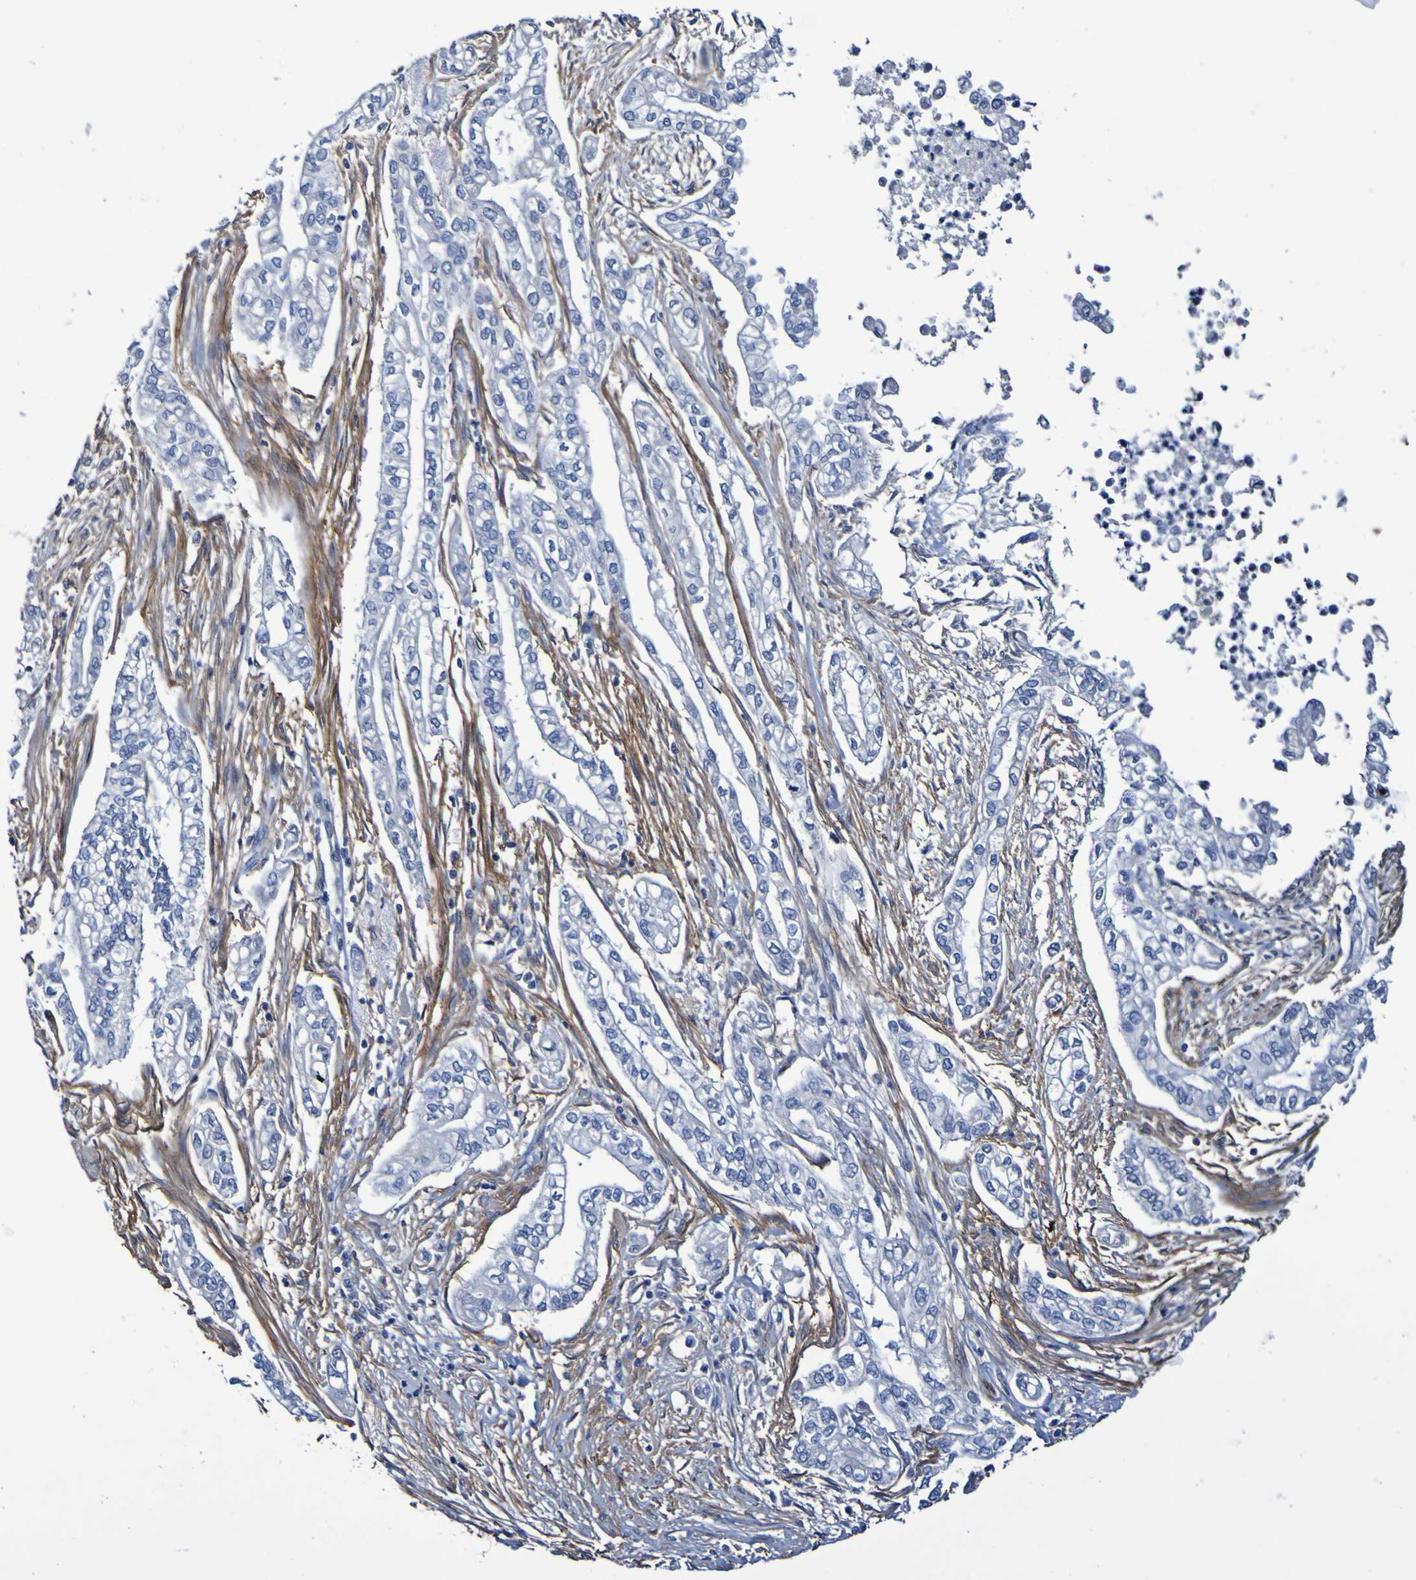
{"staining": {"intensity": "negative", "quantity": "none", "location": "none"}, "tissue": "pancreatic cancer", "cell_type": "Tumor cells", "image_type": "cancer", "snomed": [{"axis": "morphology", "description": "Normal tissue, NOS"}, {"axis": "topography", "description": "Pancreas"}], "caption": "An immunohistochemistry (IHC) histopathology image of pancreatic cancer is shown. There is no staining in tumor cells of pancreatic cancer. (Stains: DAB immunohistochemistry (IHC) with hematoxylin counter stain, Microscopy: brightfield microscopy at high magnification).", "gene": "SGCB", "patient": {"sex": "male", "age": 42}}